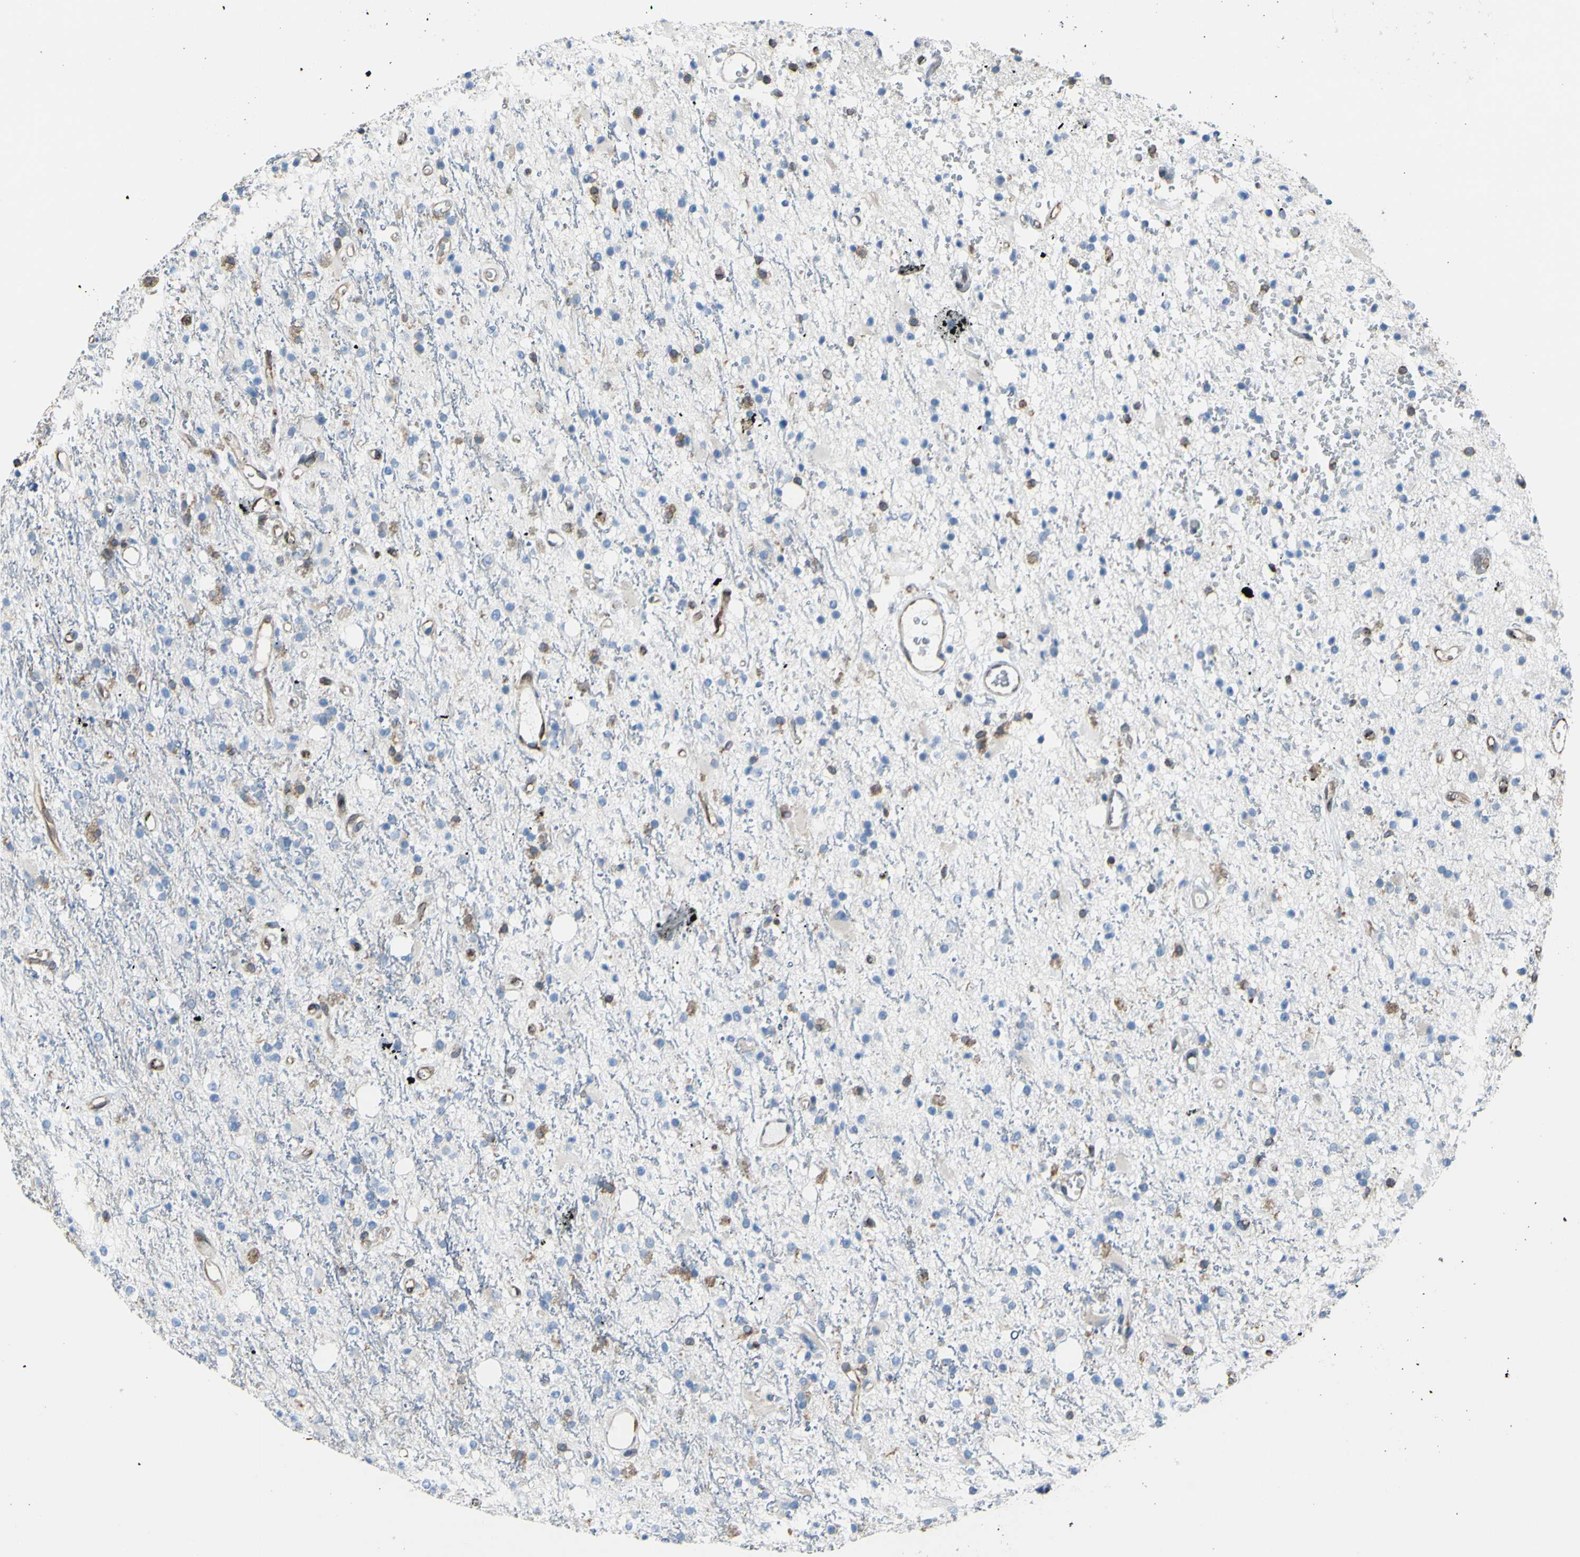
{"staining": {"intensity": "negative", "quantity": "none", "location": "none"}, "tissue": "glioma", "cell_type": "Tumor cells", "image_type": "cancer", "snomed": [{"axis": "morphology", "description": "Glioma, malignant, High grade"}, {"axis": "topography", "description": "Brain"}], "caption": "DAB immunohistochemical staining of glioma demonstrates no significant expression in tumor cells.", "gene": "MGST2", "patient": {"sex": "male", "age": 47}}